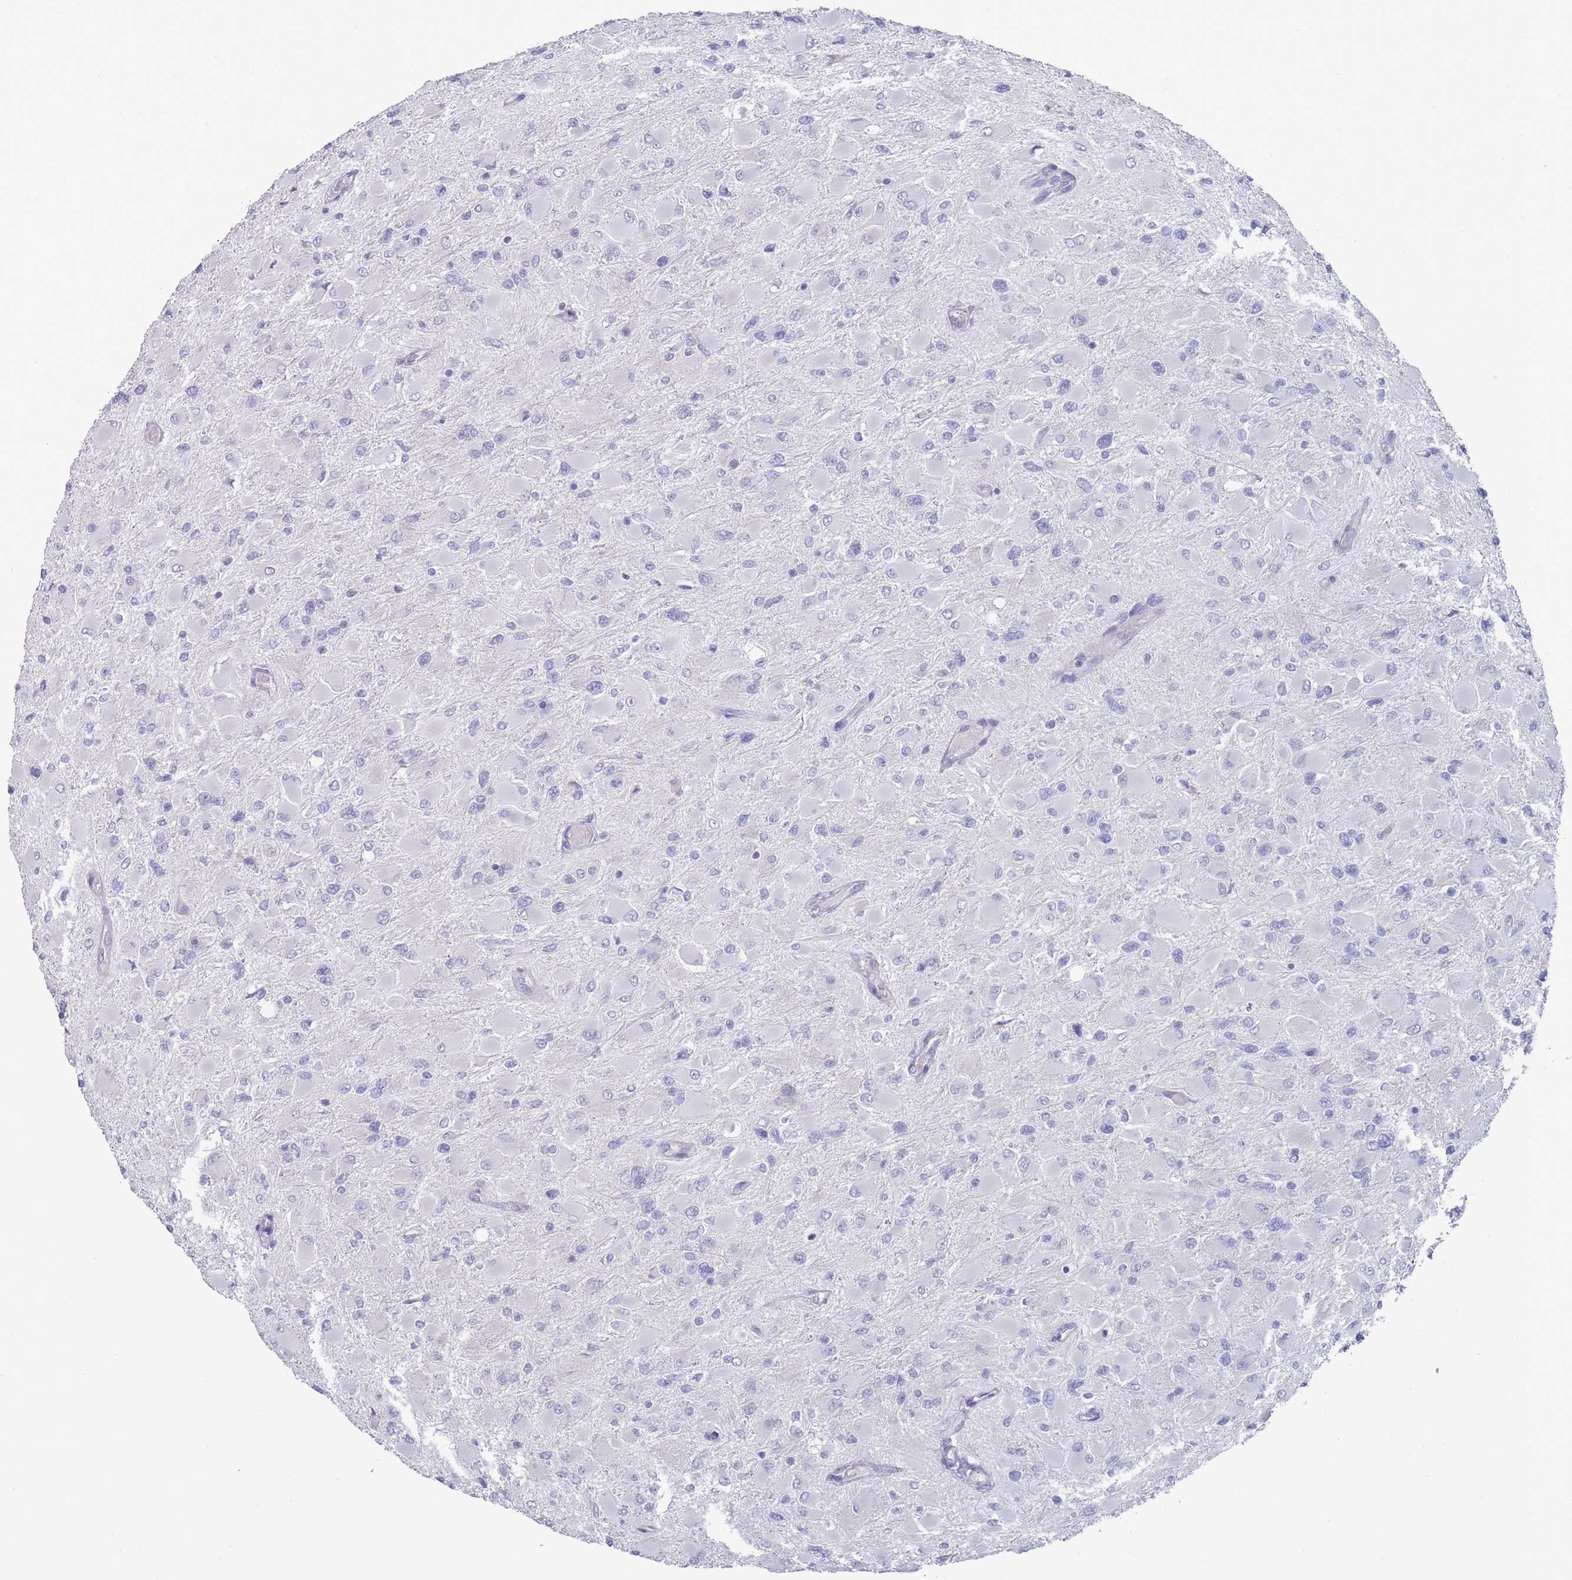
{"staining": {"intensity": "negative", "quantity": "none", "location": "none"}, "tissue": "glioma", "cell_type": "Tumor cells", "image_type": "cancer", "snomed": [{"axis": "morphology", "description": "Glioma, malignant, High grade"}, {"axis": "topography", "description": "Cerebral cortex"}], "caption": "Immunohistochemistry (IHC) photomicrograph of glioma stained for a protein (brown), which reveals no expression in tumor cells.", "gene": "PIGU", "patient": {"sex": "female", "age": 36}}